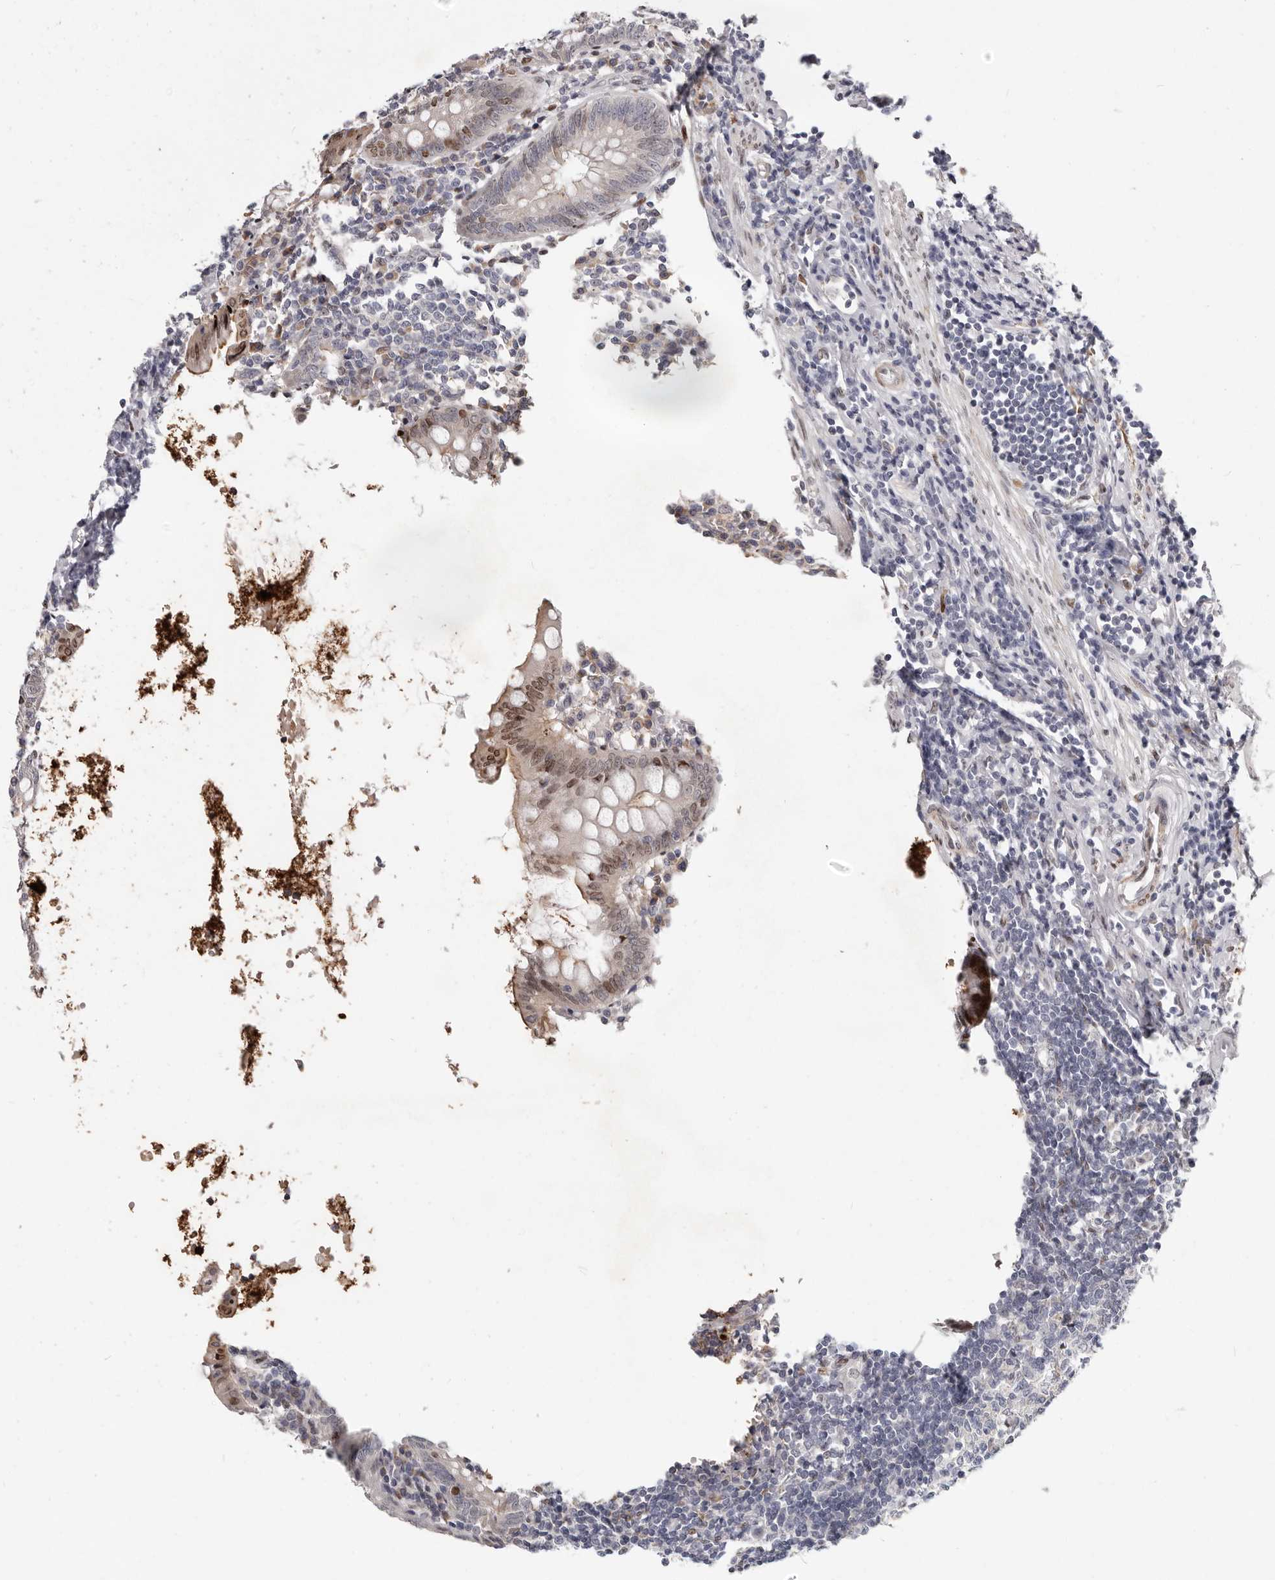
{"staining": {"intensity": "strong", "quantity": "25%-75%", "location": "cytoplasmic/membranous,nuclear"}, "tissue": "appendix", "cell_type": "Glandular cells", "image_type": "normal", "snomed": [{"axis": "morphology", "description": "Normal tissue, NOS"}, {"axis": "topography", "description": "Appendix"}], "caption": "Strong cytoplasmic/membranous,nuclear expression for a protein is appreciated in about 25%-75% of glandular cells of benign appendix using immunohistochemistry (IHC).", "gene": "SRP19", "patient": {"sex": "female", "age": 54}}